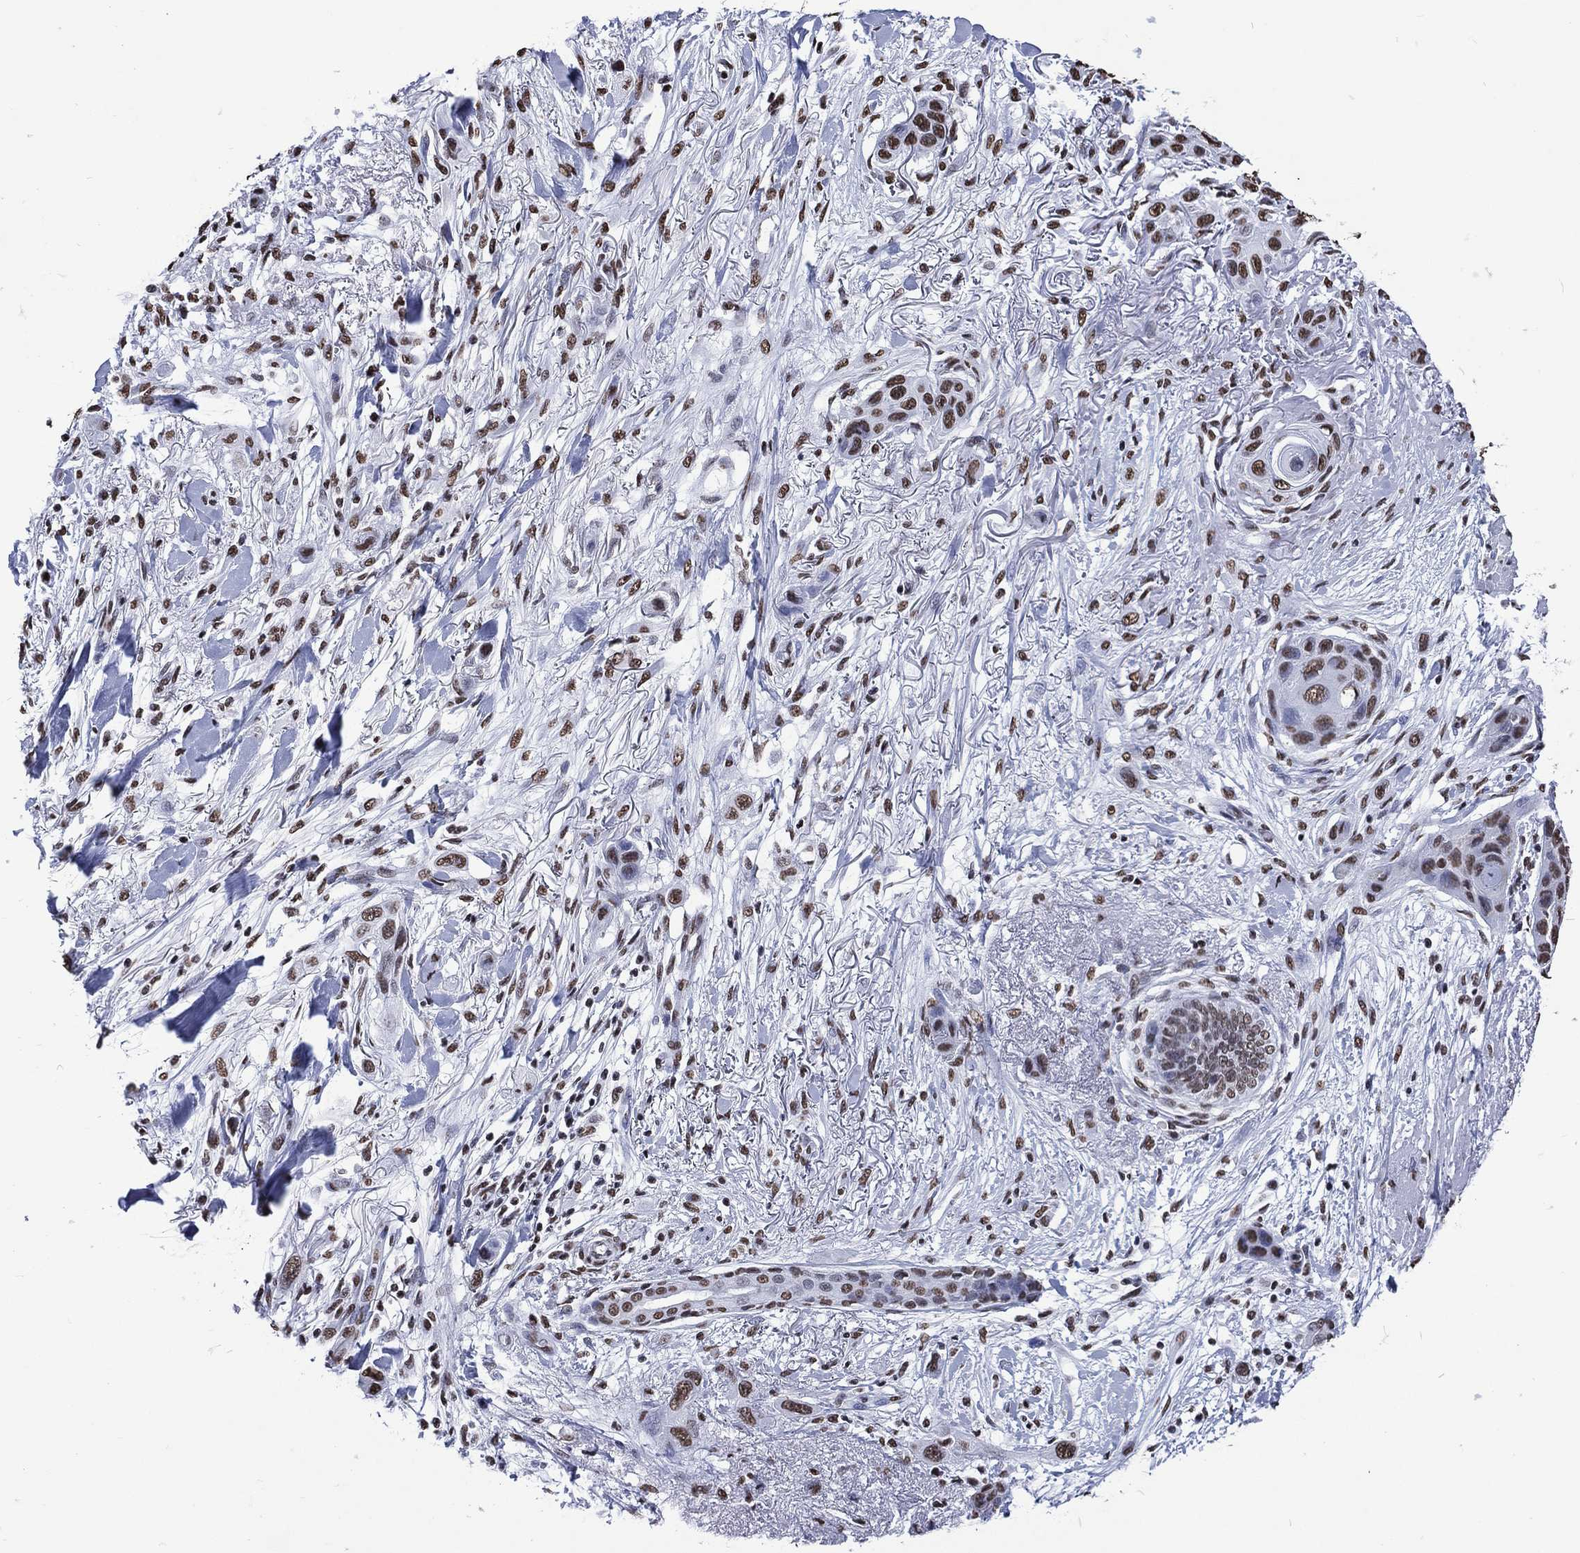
{"staining": {"intensity": "strong", "quantity": "25%-75%", "location": "nuclear"}, "tissue": "skin cancer", "cell_type": "Tumor cells", "image_type": "cancer", "snomed": [{"axis": "morphology", "description": "Squamous cell carcinoma, NOS"}, {"axis": "topography", "description": "Skin"}], "caption": "Skin squamous cell carcinoma stained for a protein reveals strong nuclear positivity in tumor cells.", "gene": "RETREG2", "patient": {"sex": "male", "age": 79}}